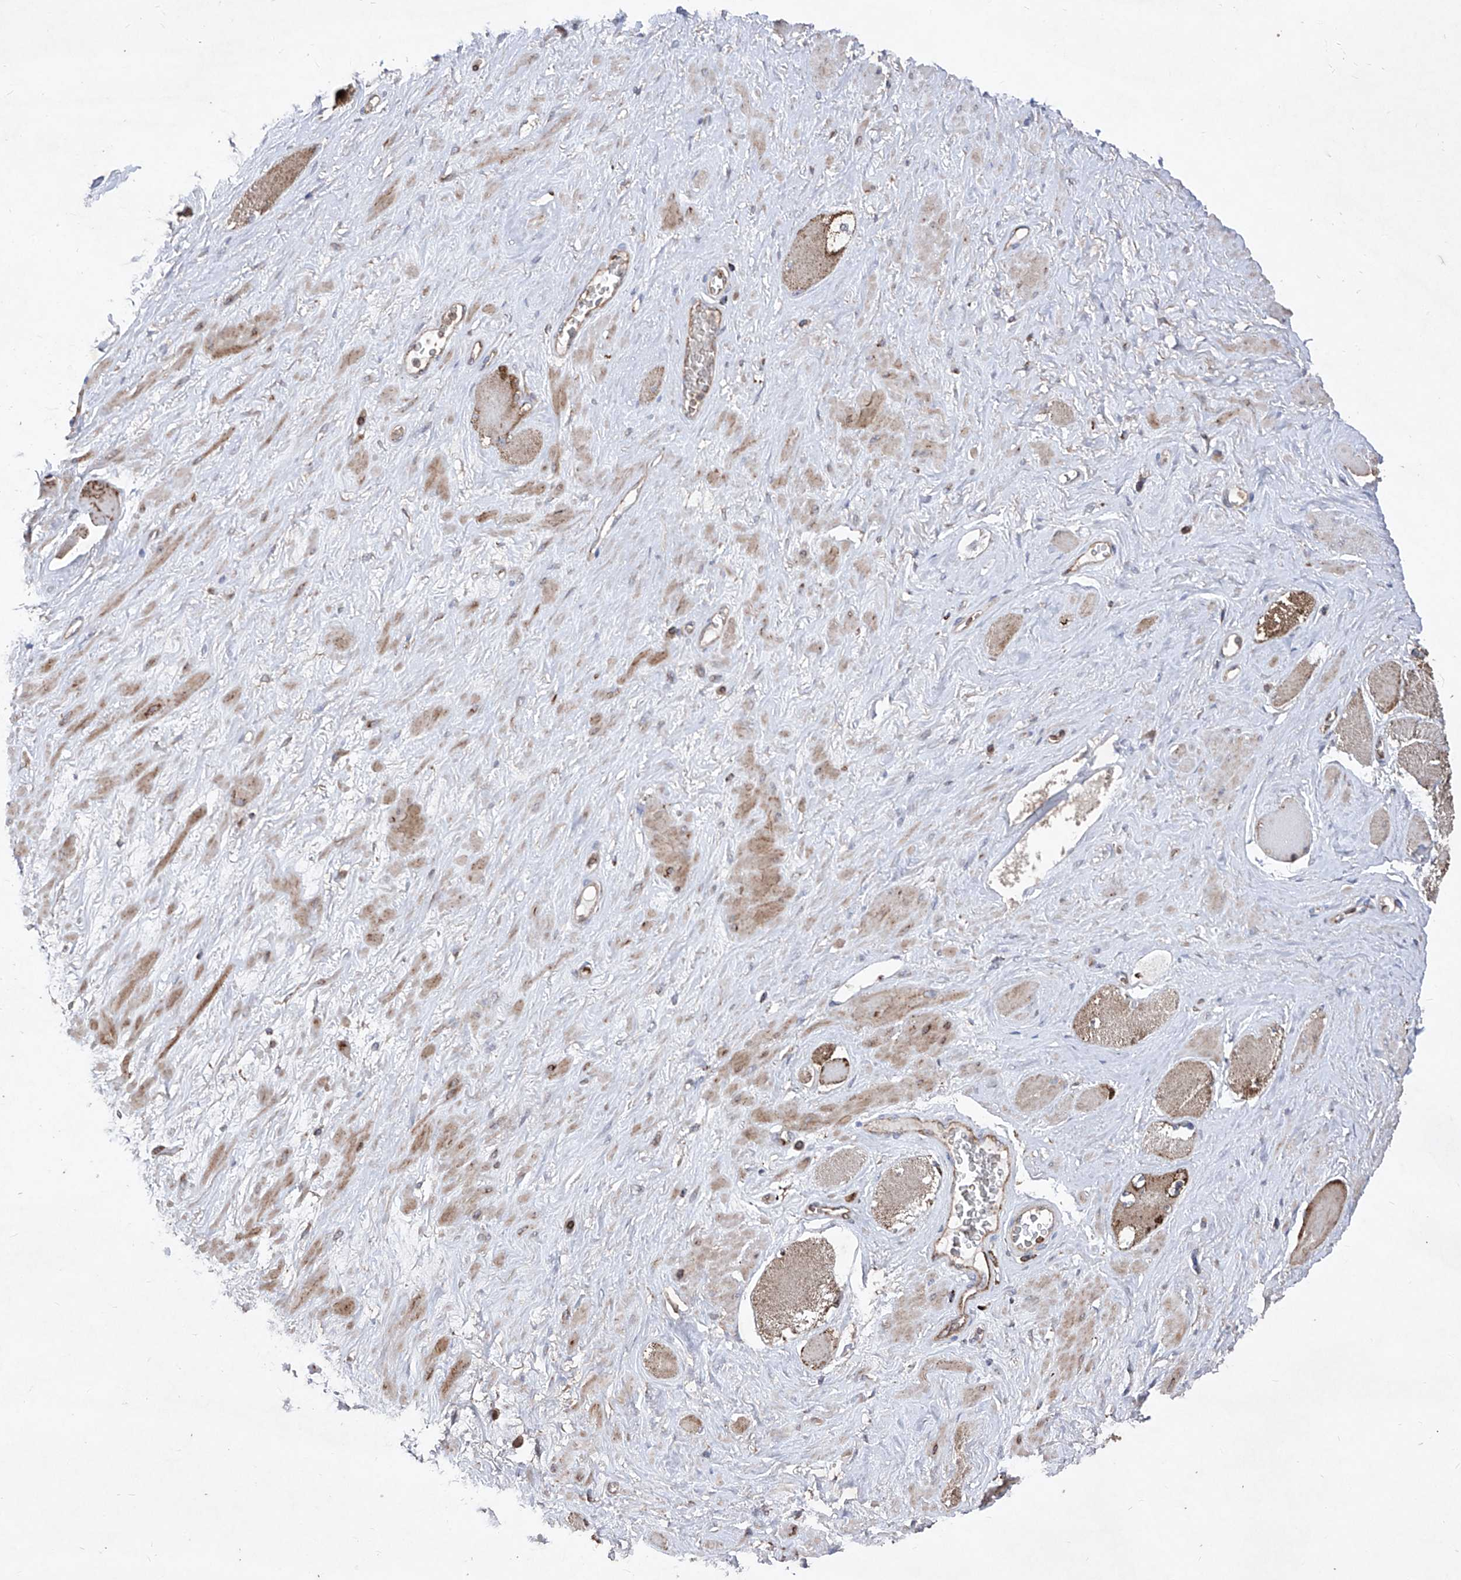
{"staining": {"intensity": "weak", "quantity": "25%-75%", "location": "cytoplasmic/membranous"}, "tissue": "adipose tissue", "cell_type": "Adipocytes", "image_type": "normal", "snomed": [{"axis": "morphology", "description": "Normal tissue, NOS"}, {"axis": "morphology", "description": "Adenocarcinoma, Low grade"}, {"axis": "topography", "description": "Prostate"}, {"axis": "topography", "description": "Peripheral nerve tissue"}], "caption": "A high-resolution micrograph shows immunohistochemistry staining of normal adipose tissue, which demonstrates weak cytoplasmic/membranous staining in approximately 25%-75% of adipocytes. (DAB = brown stain, brightfield microscopy at high magnification).", "gene": "SEMA6A", "patient": {"sex": "male", "age": 63}}